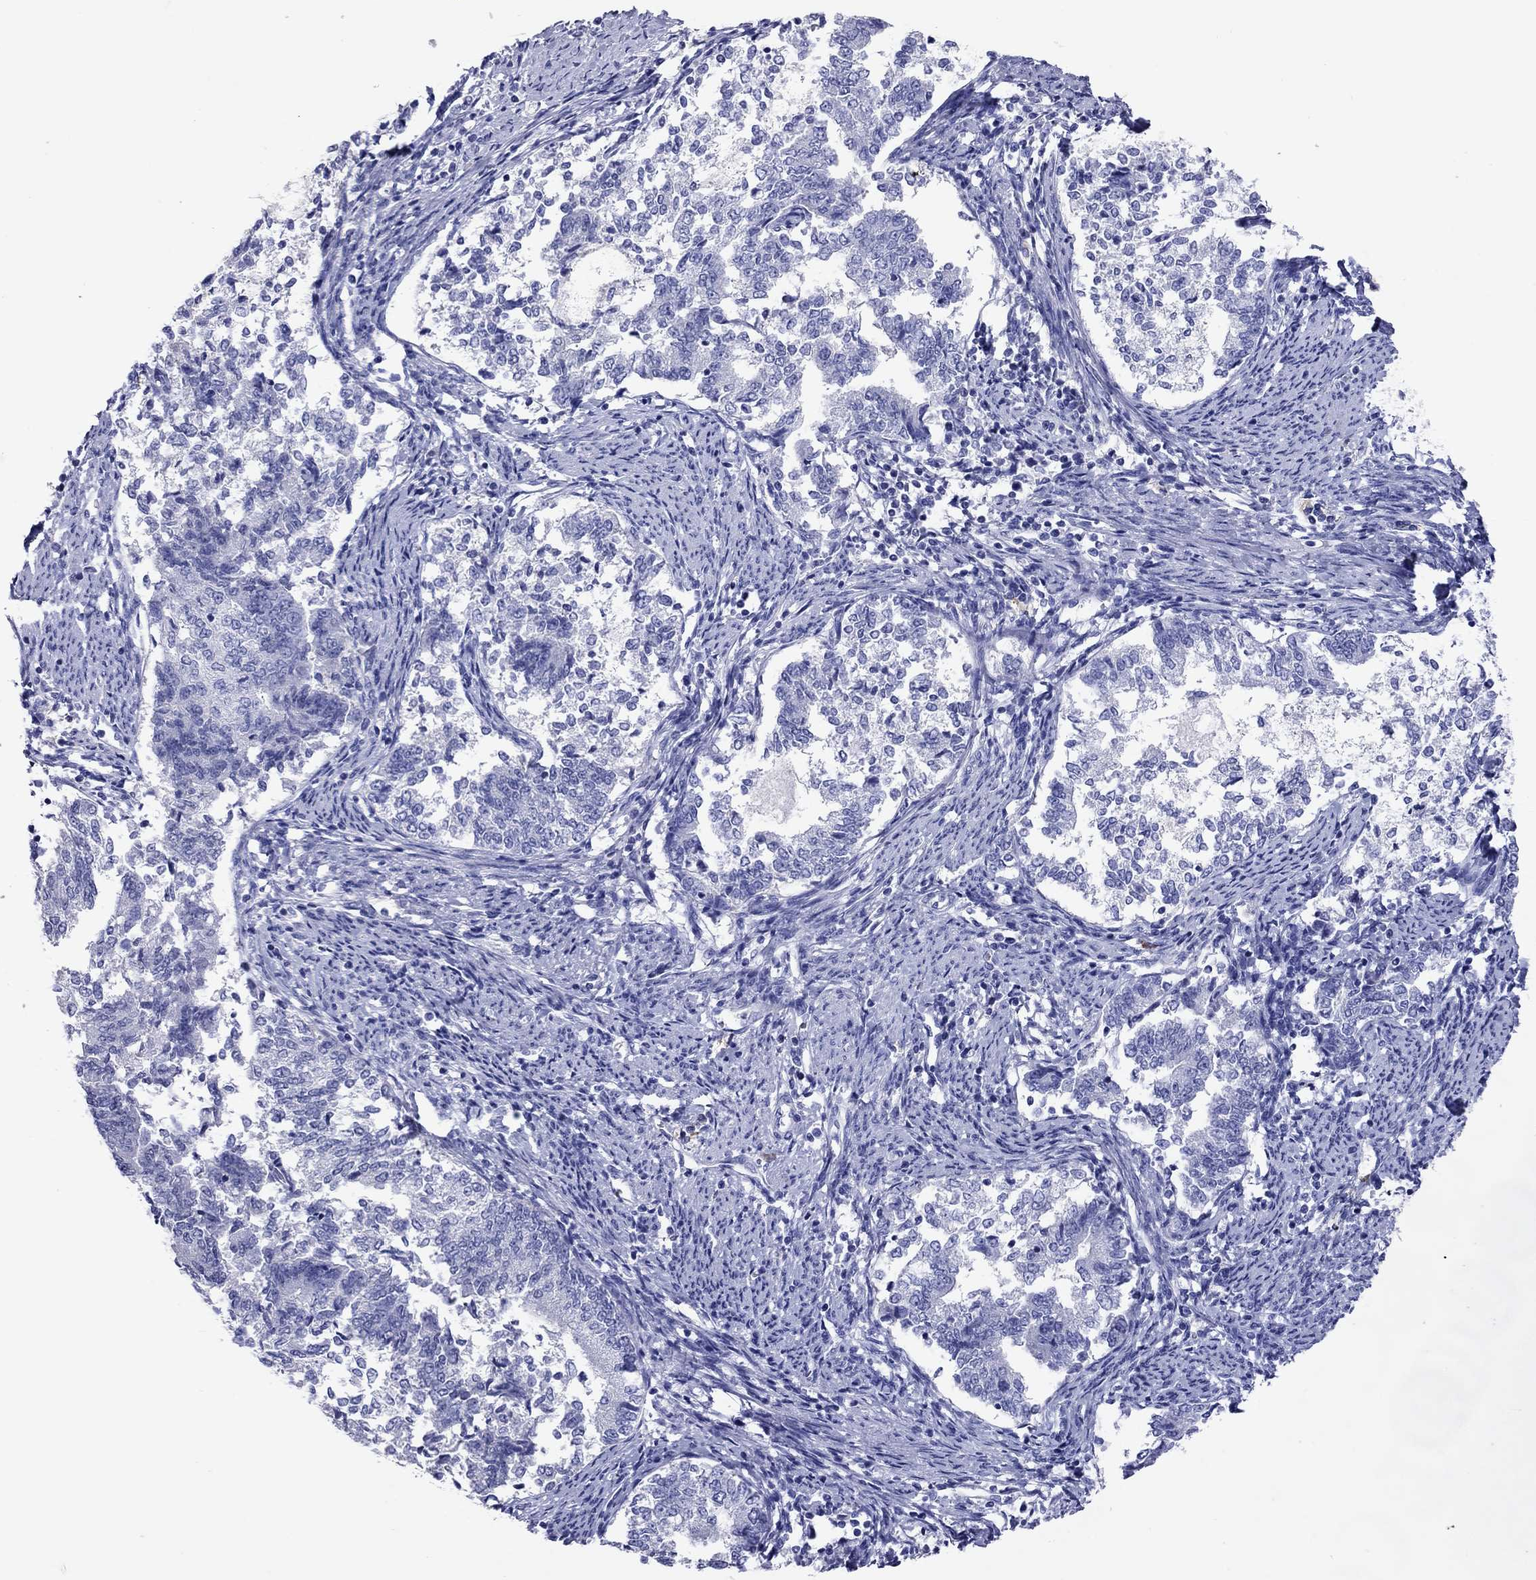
{"staining": {"intensity": "negative", "quantity": "none", "location": "none"}, "tissue": "endometrial cancer", "cell_type": "Tumor cells", "image_type": "cancer", "snomed": [{"axis": "morphology", "description": "Adenocarcinoma, NOS"}, {"axis": "topography", "description": "Endometrium"}], "caption": "IHC of human adenocarcinoma (endometrial) shows no expression in tumor cells.", "gene": "CALHM1", "patient": {"sex": "female", "age": 65}}